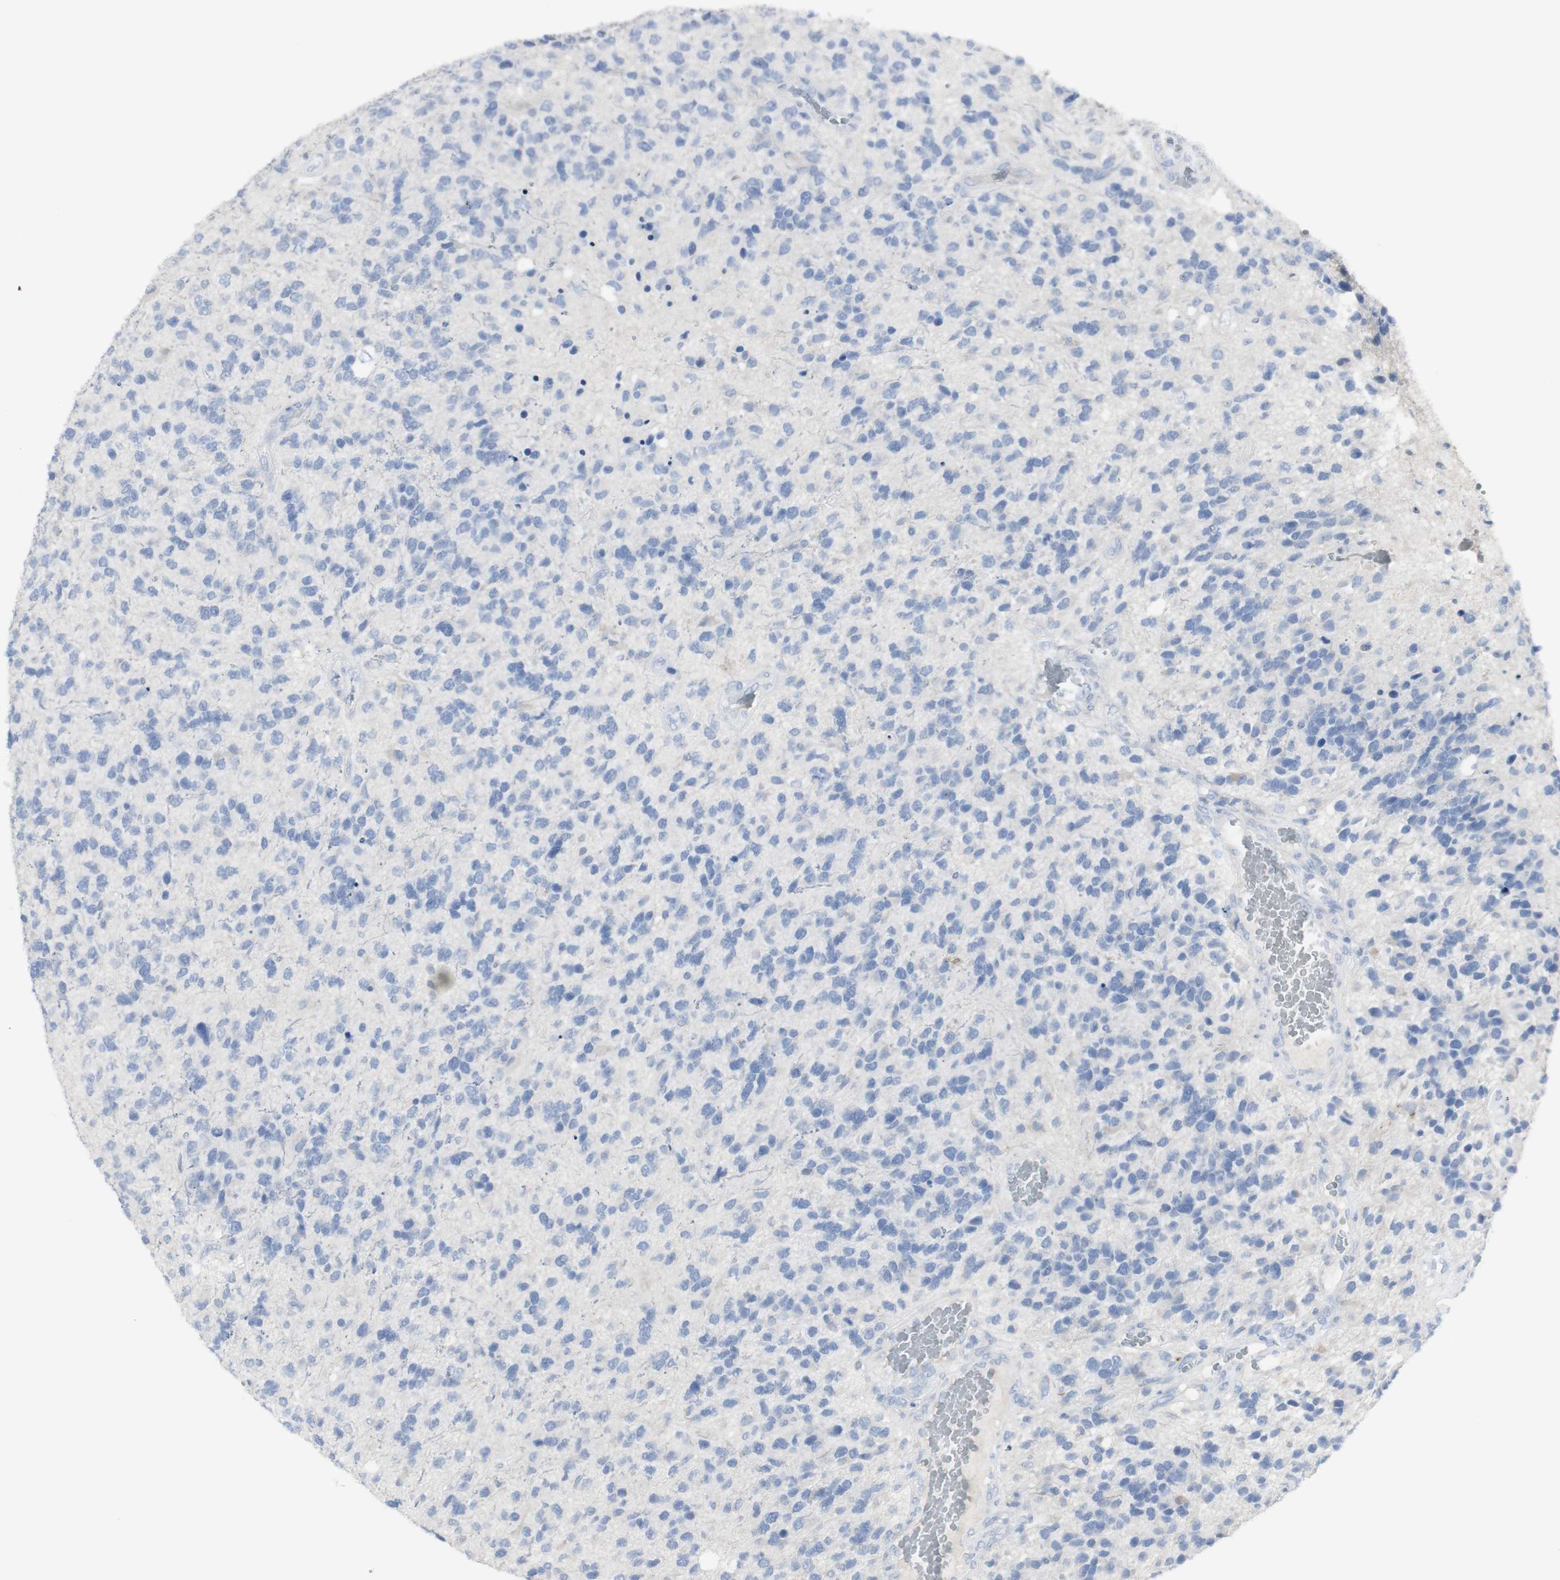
{"staining": {"intensity": "negative", "quantity": "none", "location": "none"}, "tissue": "glioma", "cell_type": "Tumor cells", "image_type": "cancer", "snomed": [{"axis": "morphology", "description": "Glioma, malignant, High grade"}, {"axis": "topography", "description": "Brain"}], "caption": "This is an immunohistochemistry (IHC) photomicrograph of high-grade glioma (malignant). There is no staining in tumor cells.", "gene": "CD207", "patient": {"sex": "female", "age": 58}}